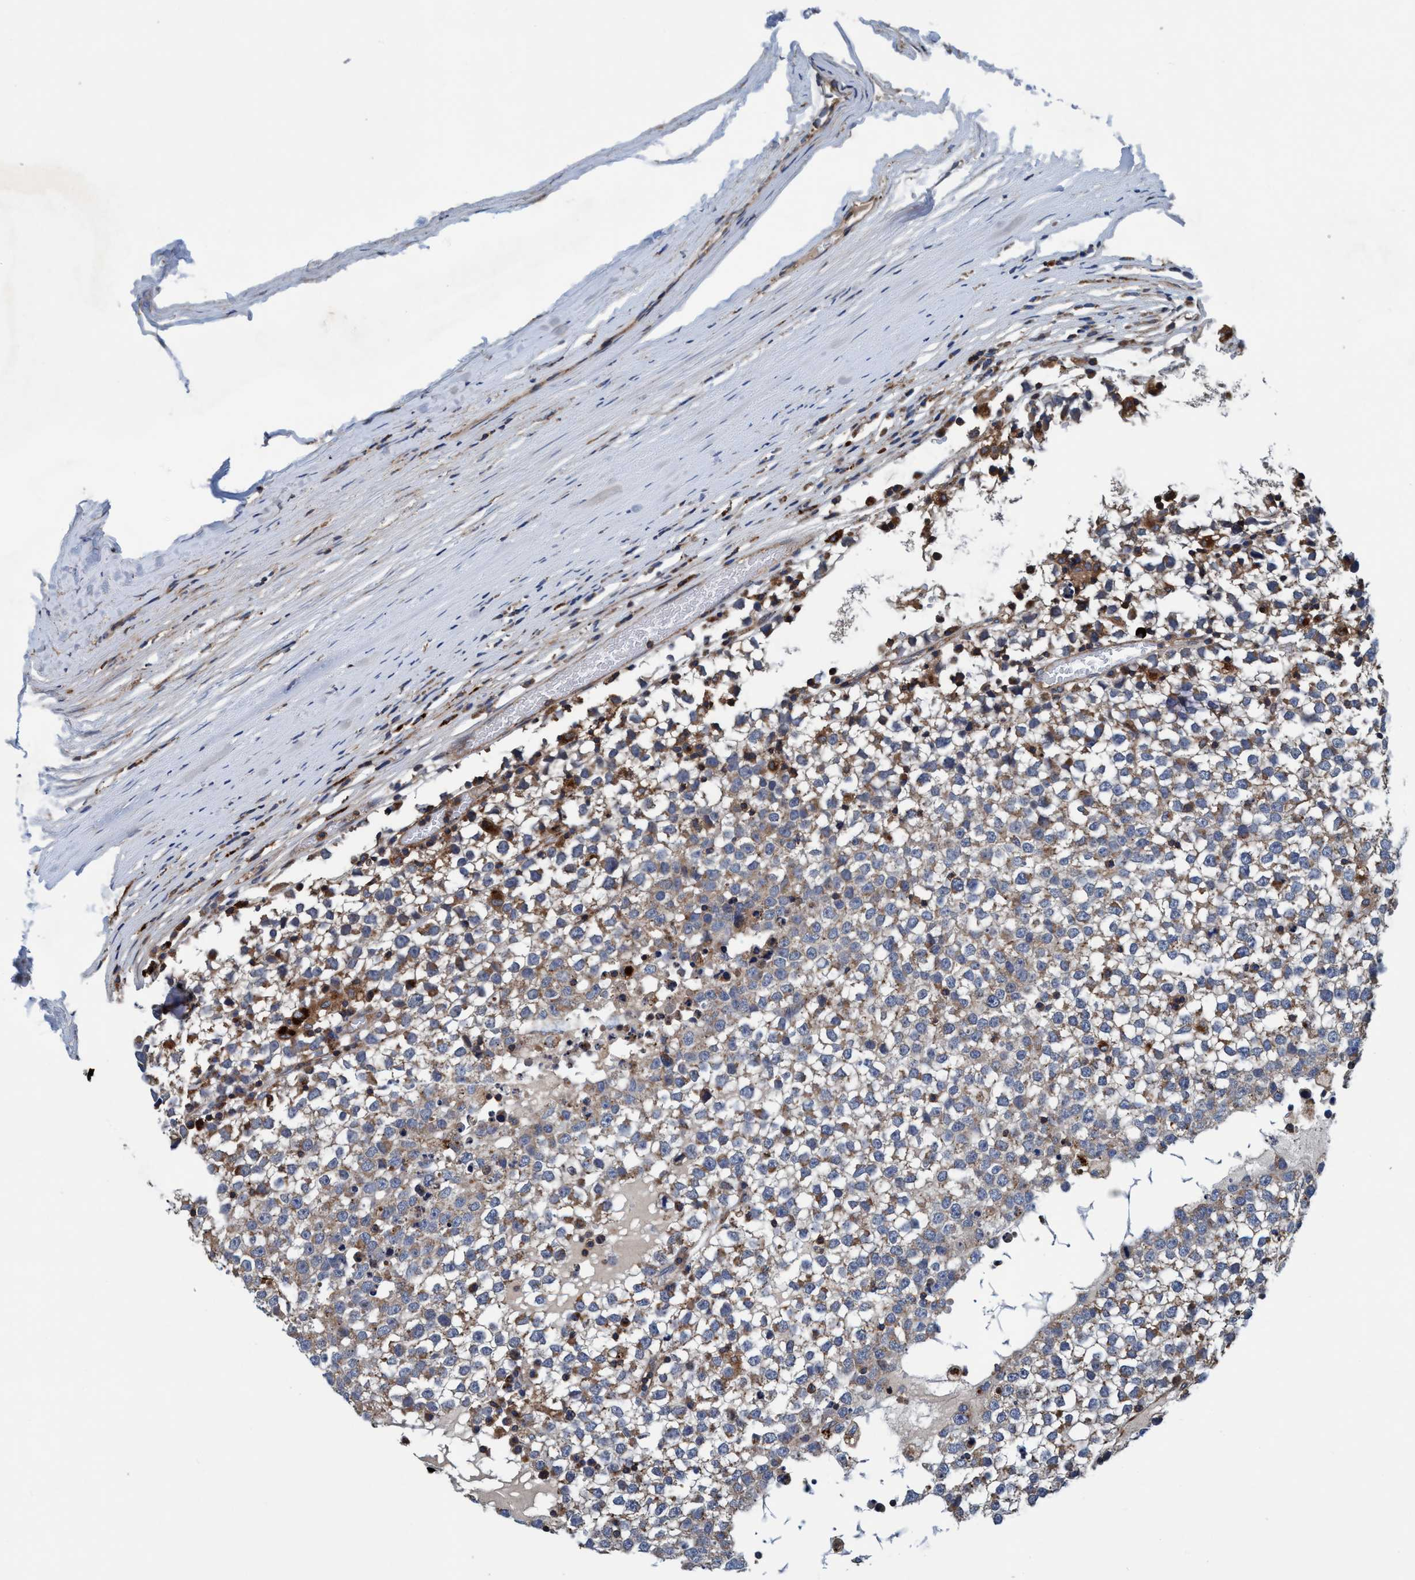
{"staining": {"intensity": "weak", "quantity": "25%-75%", "location": "cytoplasmic/membranous"}, "tissue": "testis cancer", "cell_type": "Tumor cells", "image_type": "cancer", "snomed": [{"axis": "morphology", "description": "Seminoma, NOS"}, {"axis": "topography", "description": "Testis"}], "caption": "A brown stain shows weak cytoplasmic/membranous expression of a protein in testis seminoma tumor cells. (DAB (3,3'-diaminobenzidine) IHC, brown staining for protein, blue staining for nuclei).", "gene": "ENDOG", "patient": {"sex": "male", "age": 65}}